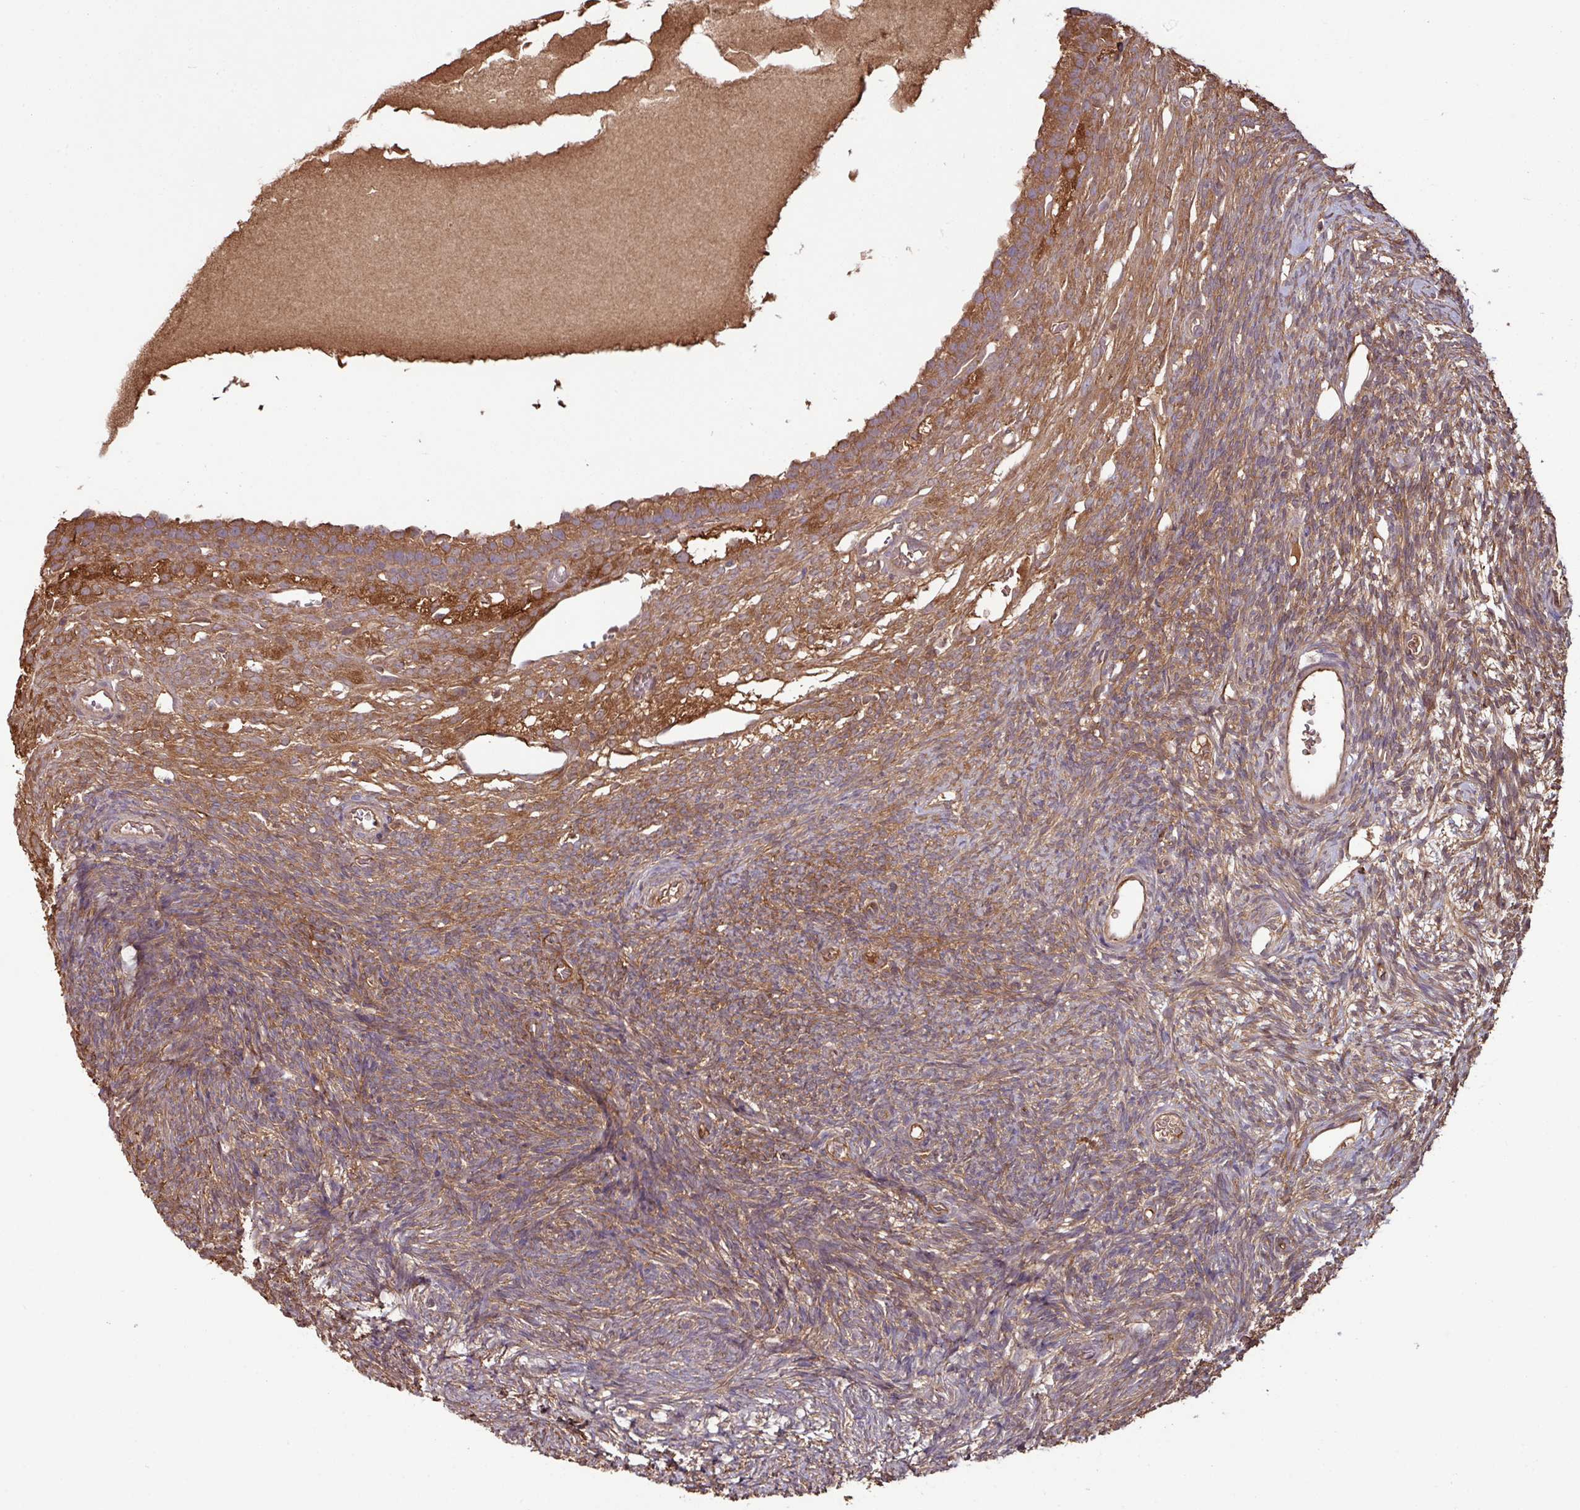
{"staining": {"intensity": "moderate", "quantity": ">75%", "location": "cytoplasmic/membranous"}, "tissue": "ovary", "cell_type": "Follicle cells", "image_type": "normal", "snomed": [{"axis": "morphology", "description": "Normal tissue, NOS"}, {"axis": "topography", "description": "Ovary"}], "caption": "Ovary stained with IHC displays moderate cytoplasmic/membranous positivity in approximately >75% of follicle cells.", "gene": "GNPDA1", "patient": {"sex": "female", "age": 39}}